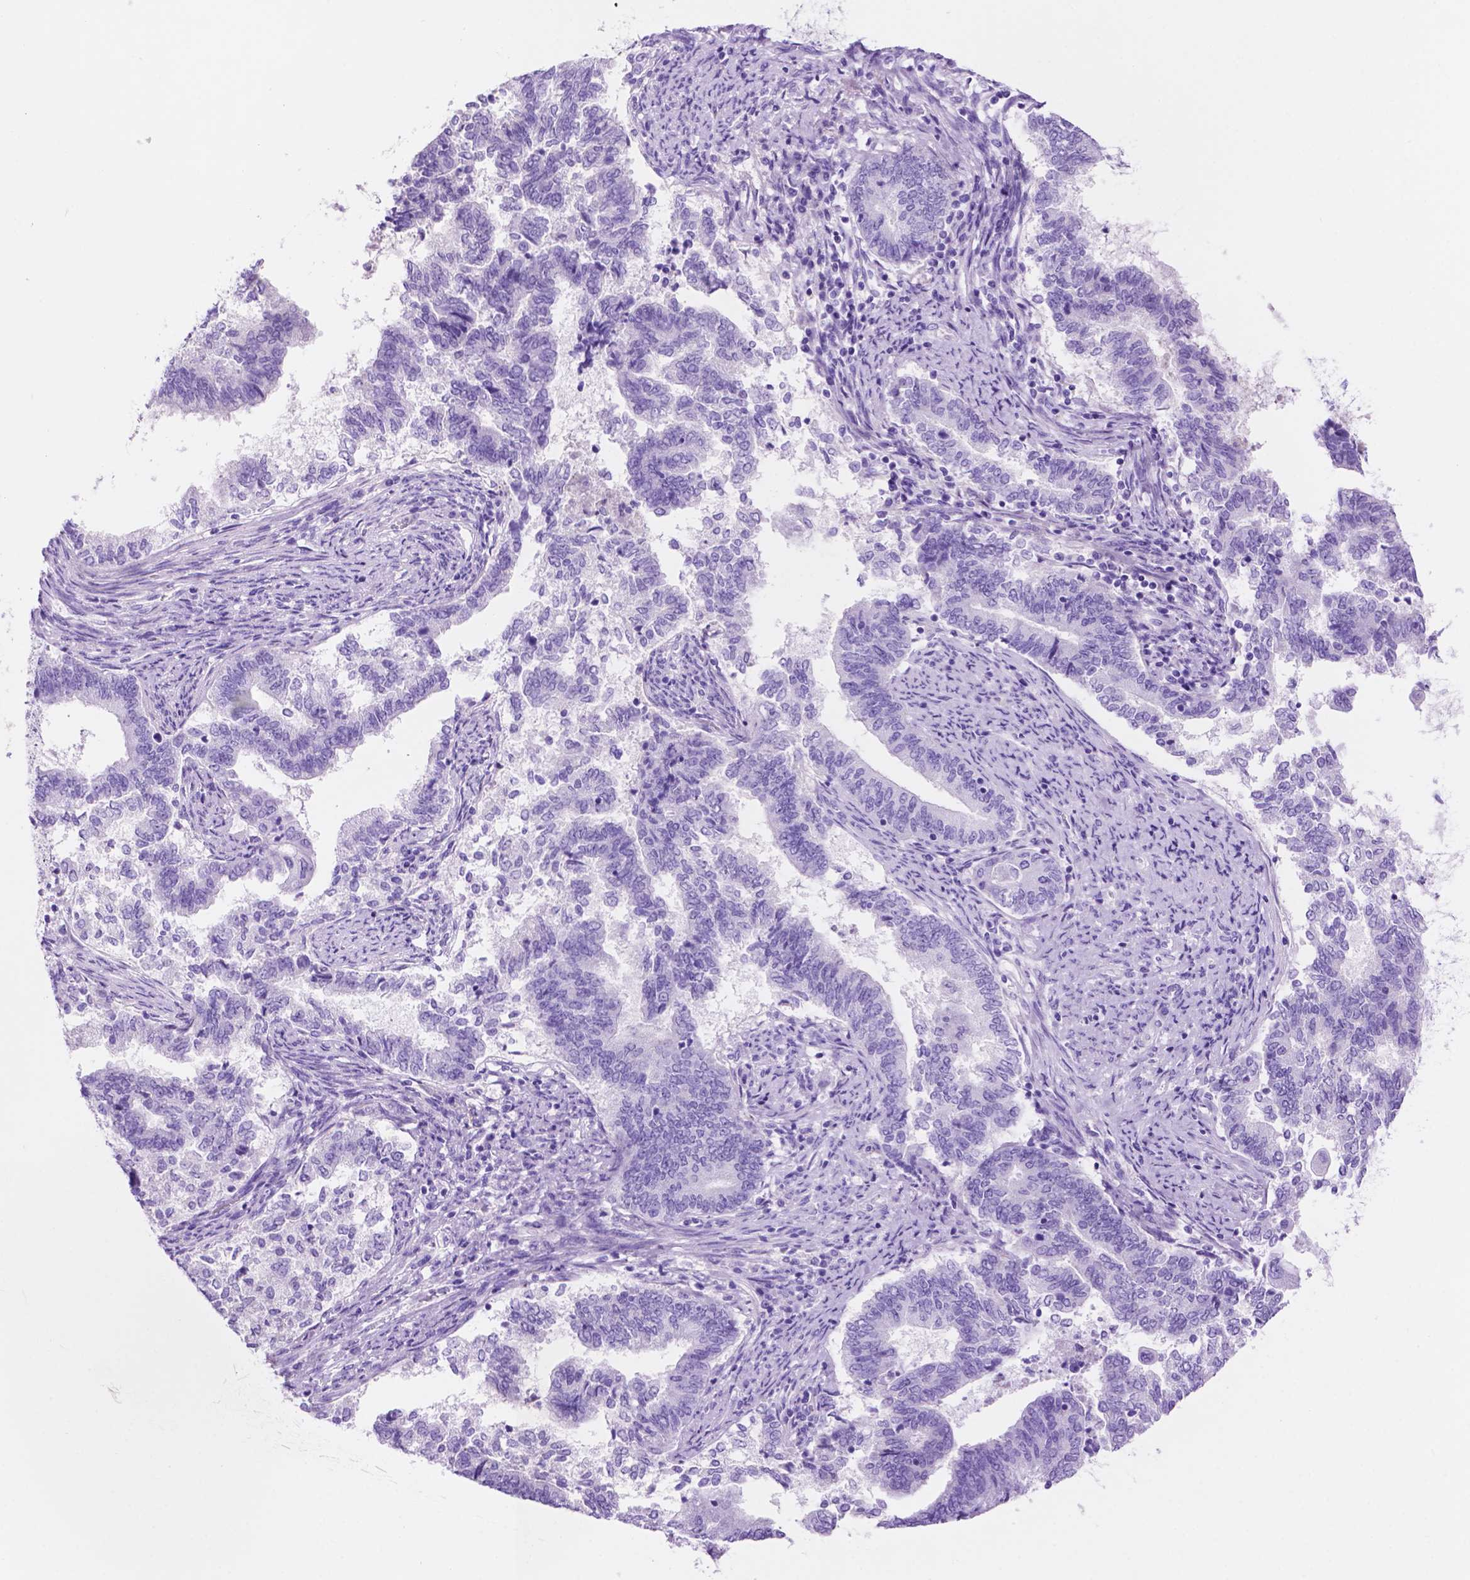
{"staining": {"intensity": "negative", "quantity": "none", "location": "none"}, "tissue": "endometrial cancer", "cell_type": "Tumor cells", "image_type": "cancer", "snomed": [{"axis": "morphology", "description": "Adenocarcinoma, NOS"}, {"axis": "topography", "description": "Endometrium"}], "caption": "Protein analysis of endometrial cancer (adenocarcinoma) demonstrates no significant positivity in tumor cells.", "gene": "FOXB2", "patient": {"sex": "female", "age": 65}}